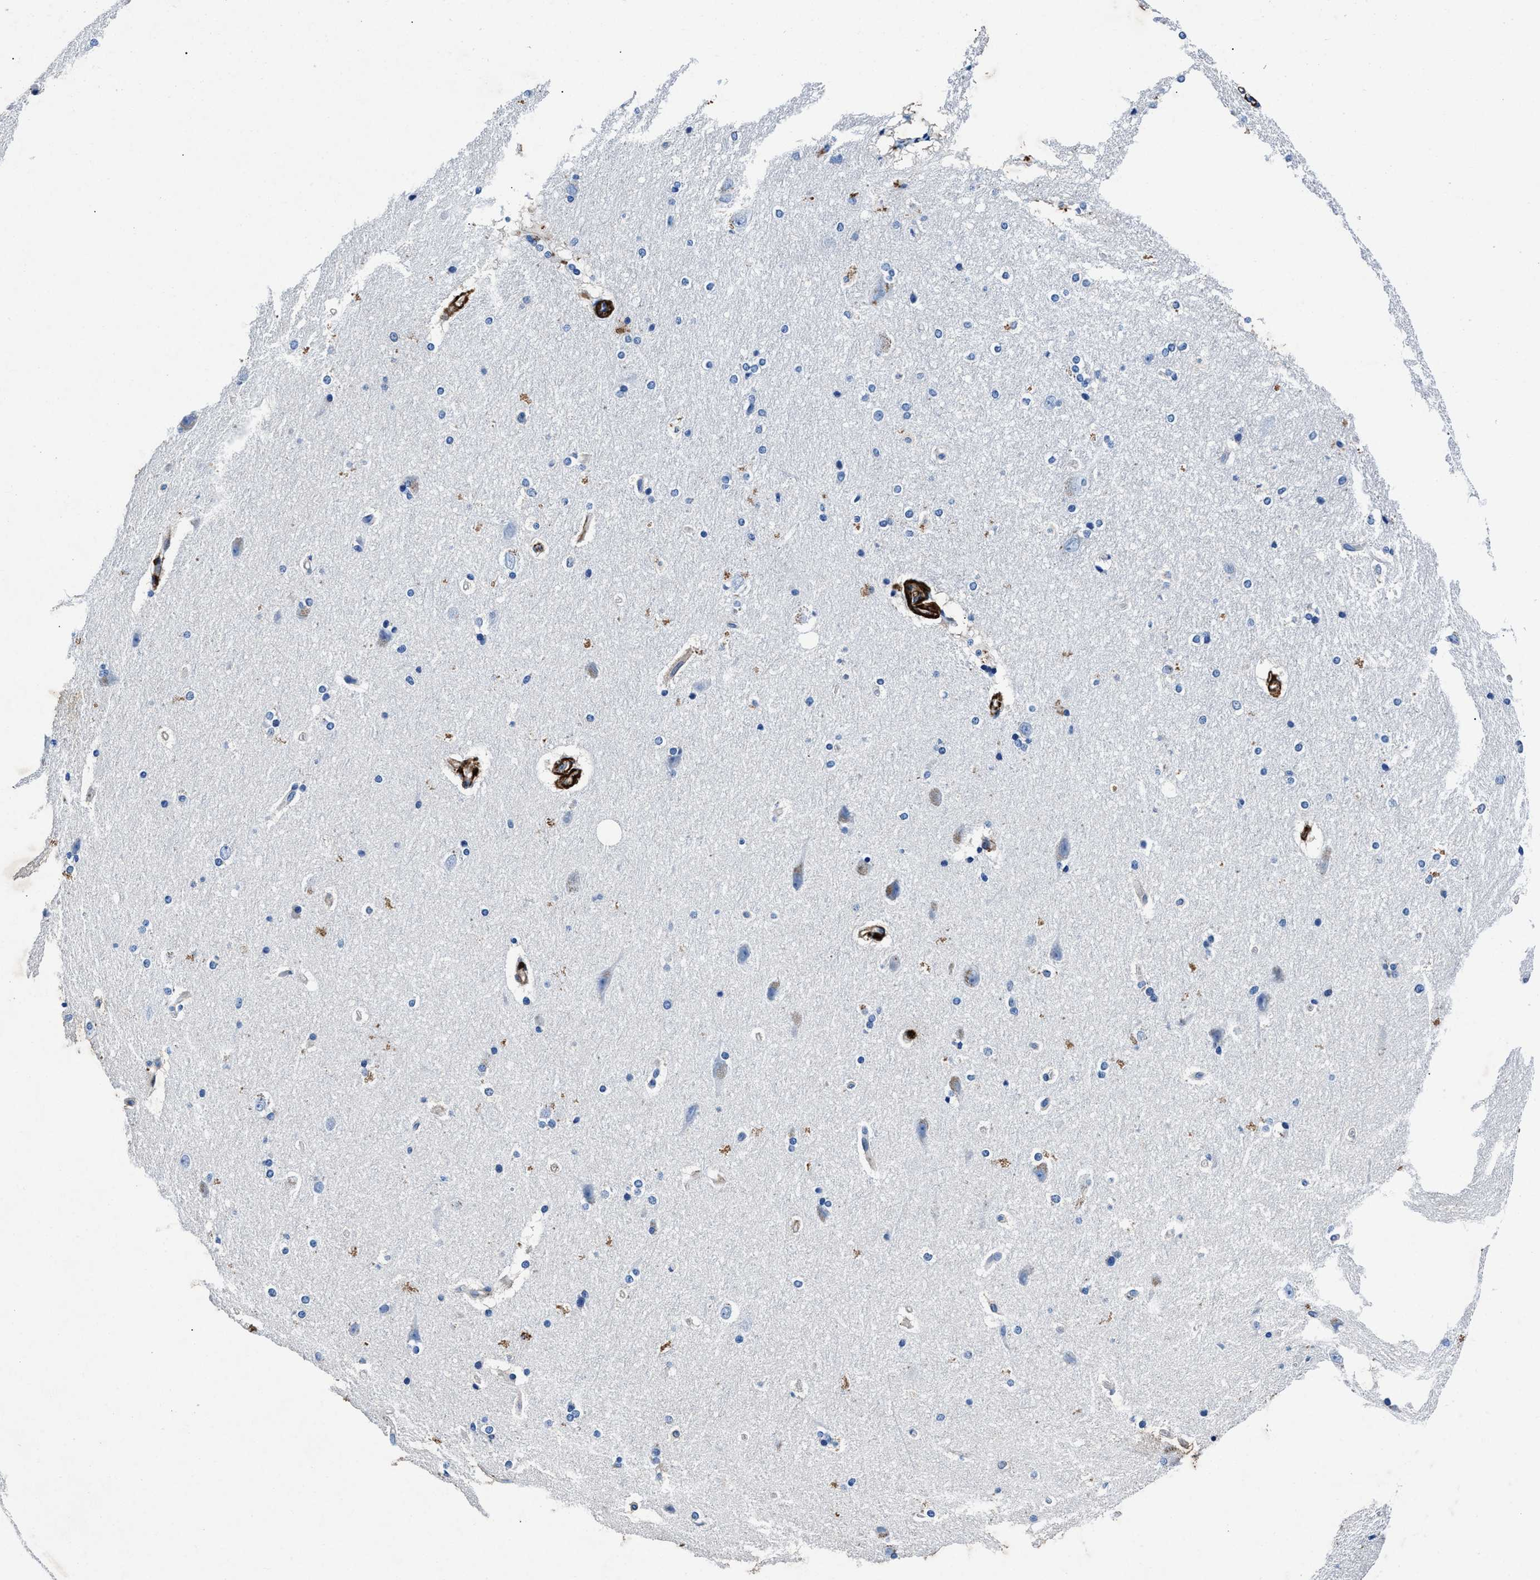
{"staining": {"intensity": "negative", "quantity": "none", "location": "none"}, "tissue": "hippocampus", "cell_type": "Glial cells", "image_type": "normal", "snomed": [{"axis": "morphology", "description": "Normal tissue, NOS"}, {"axis": "topography", "description": "Hippocampus"}], "caption": "Protein analysis of benign hippocampus displays no significant expression in glial cells.", "gene": "TEX261", "patient": {"sex": "female", "age": 19}}